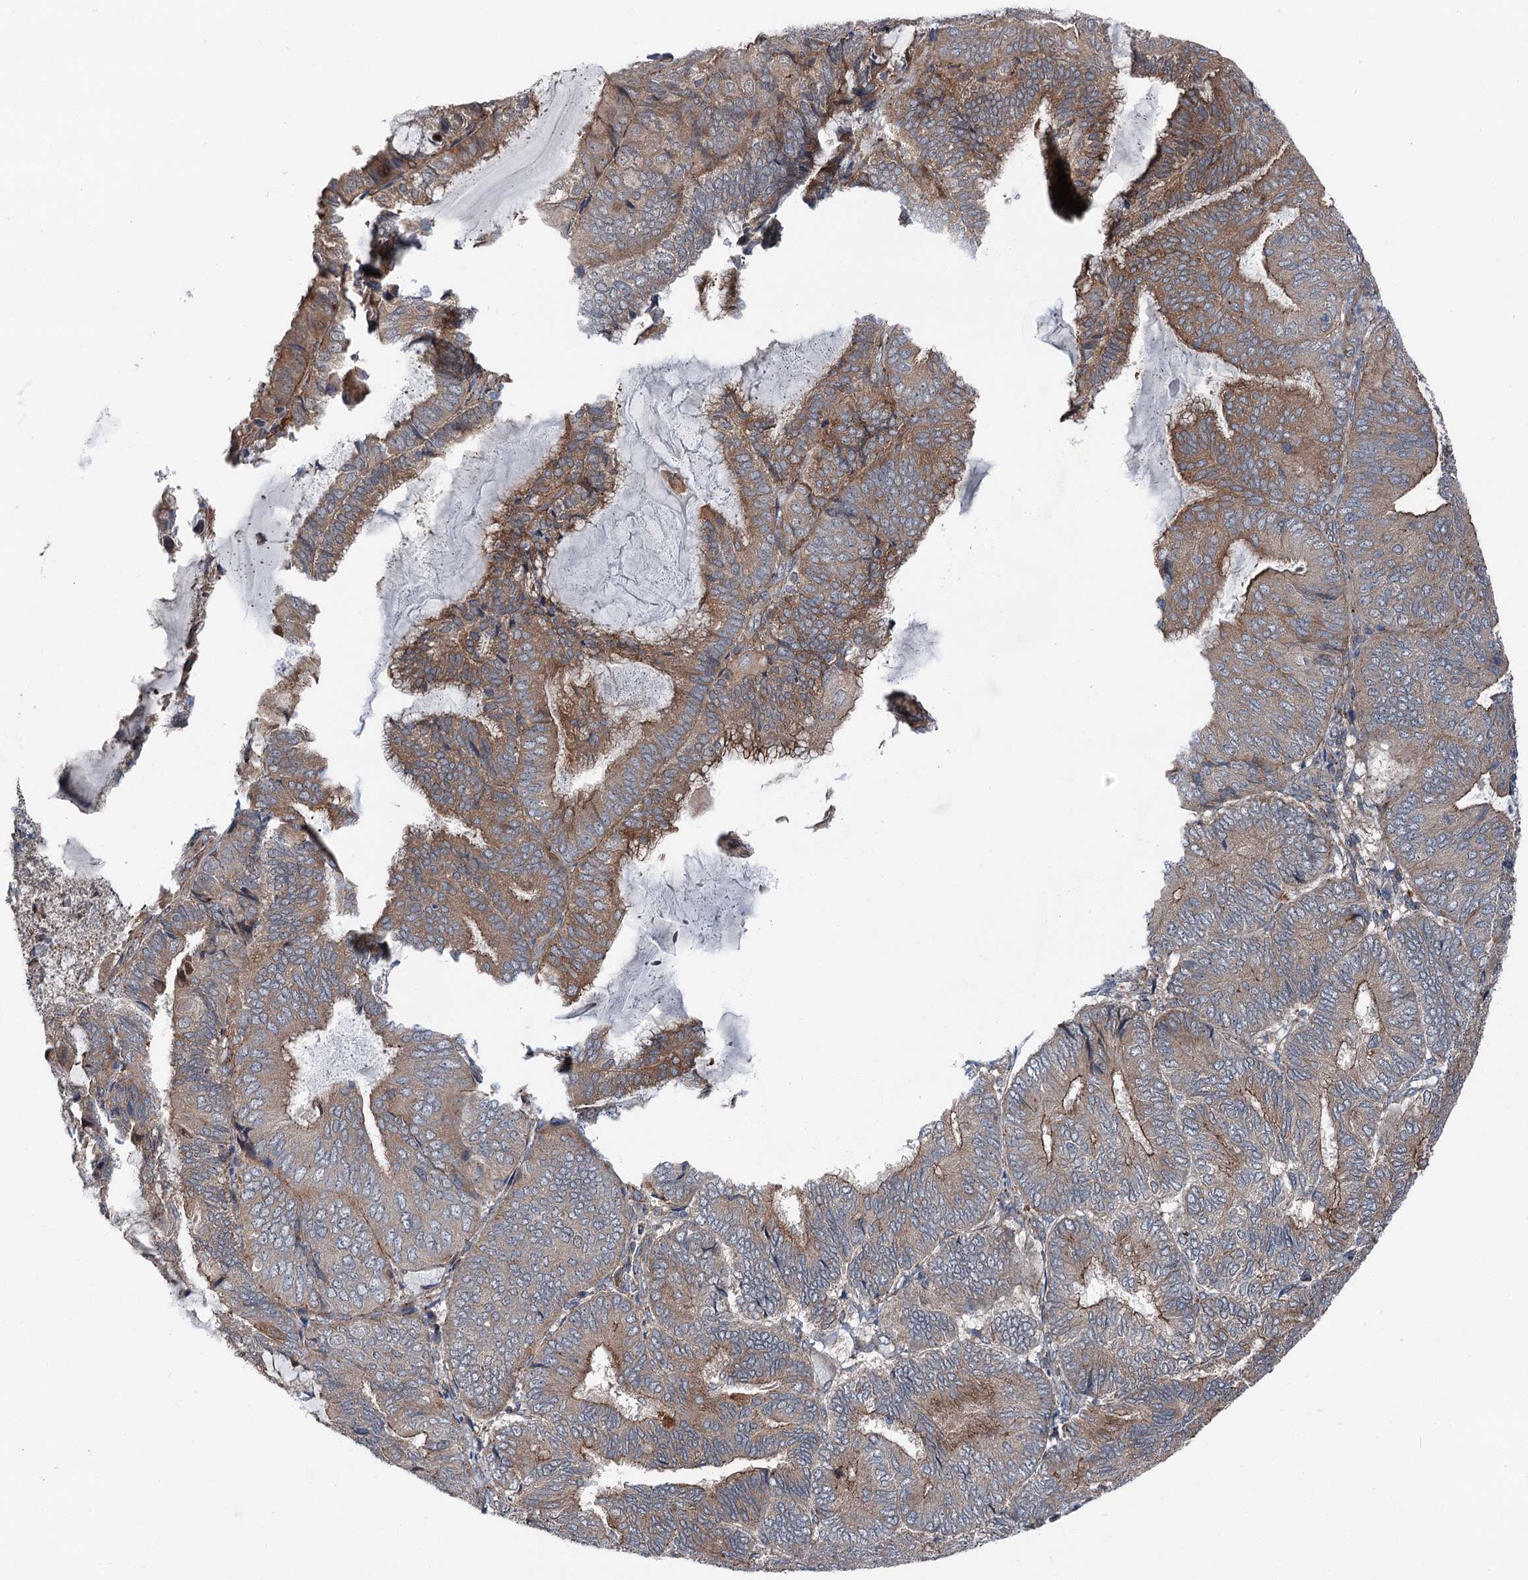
{"staining": {"intensity": "moderate", "quantity": "<25%", "location": "cytoplasmic/membranous"}, "tissue": "endometrial cancer", "cell_type": "Tumor cells", "image_type": "cancer", "snomed": [{"axis": "morphology", "description": "Adenocarcinoma, NOS"}, {"axis": "topography", "description": "Endometrium"}], "caption": "Endometrial cancer (adenocarcinoma) tissue exhibits moderate cytoplasmic/membranous staining in about <25% of tumor cells (brown staining indicates protein expression, while blue staining denotes nuclei).", "gene": "POLR1D", "patient": {"sex": "female", "age": 81}}